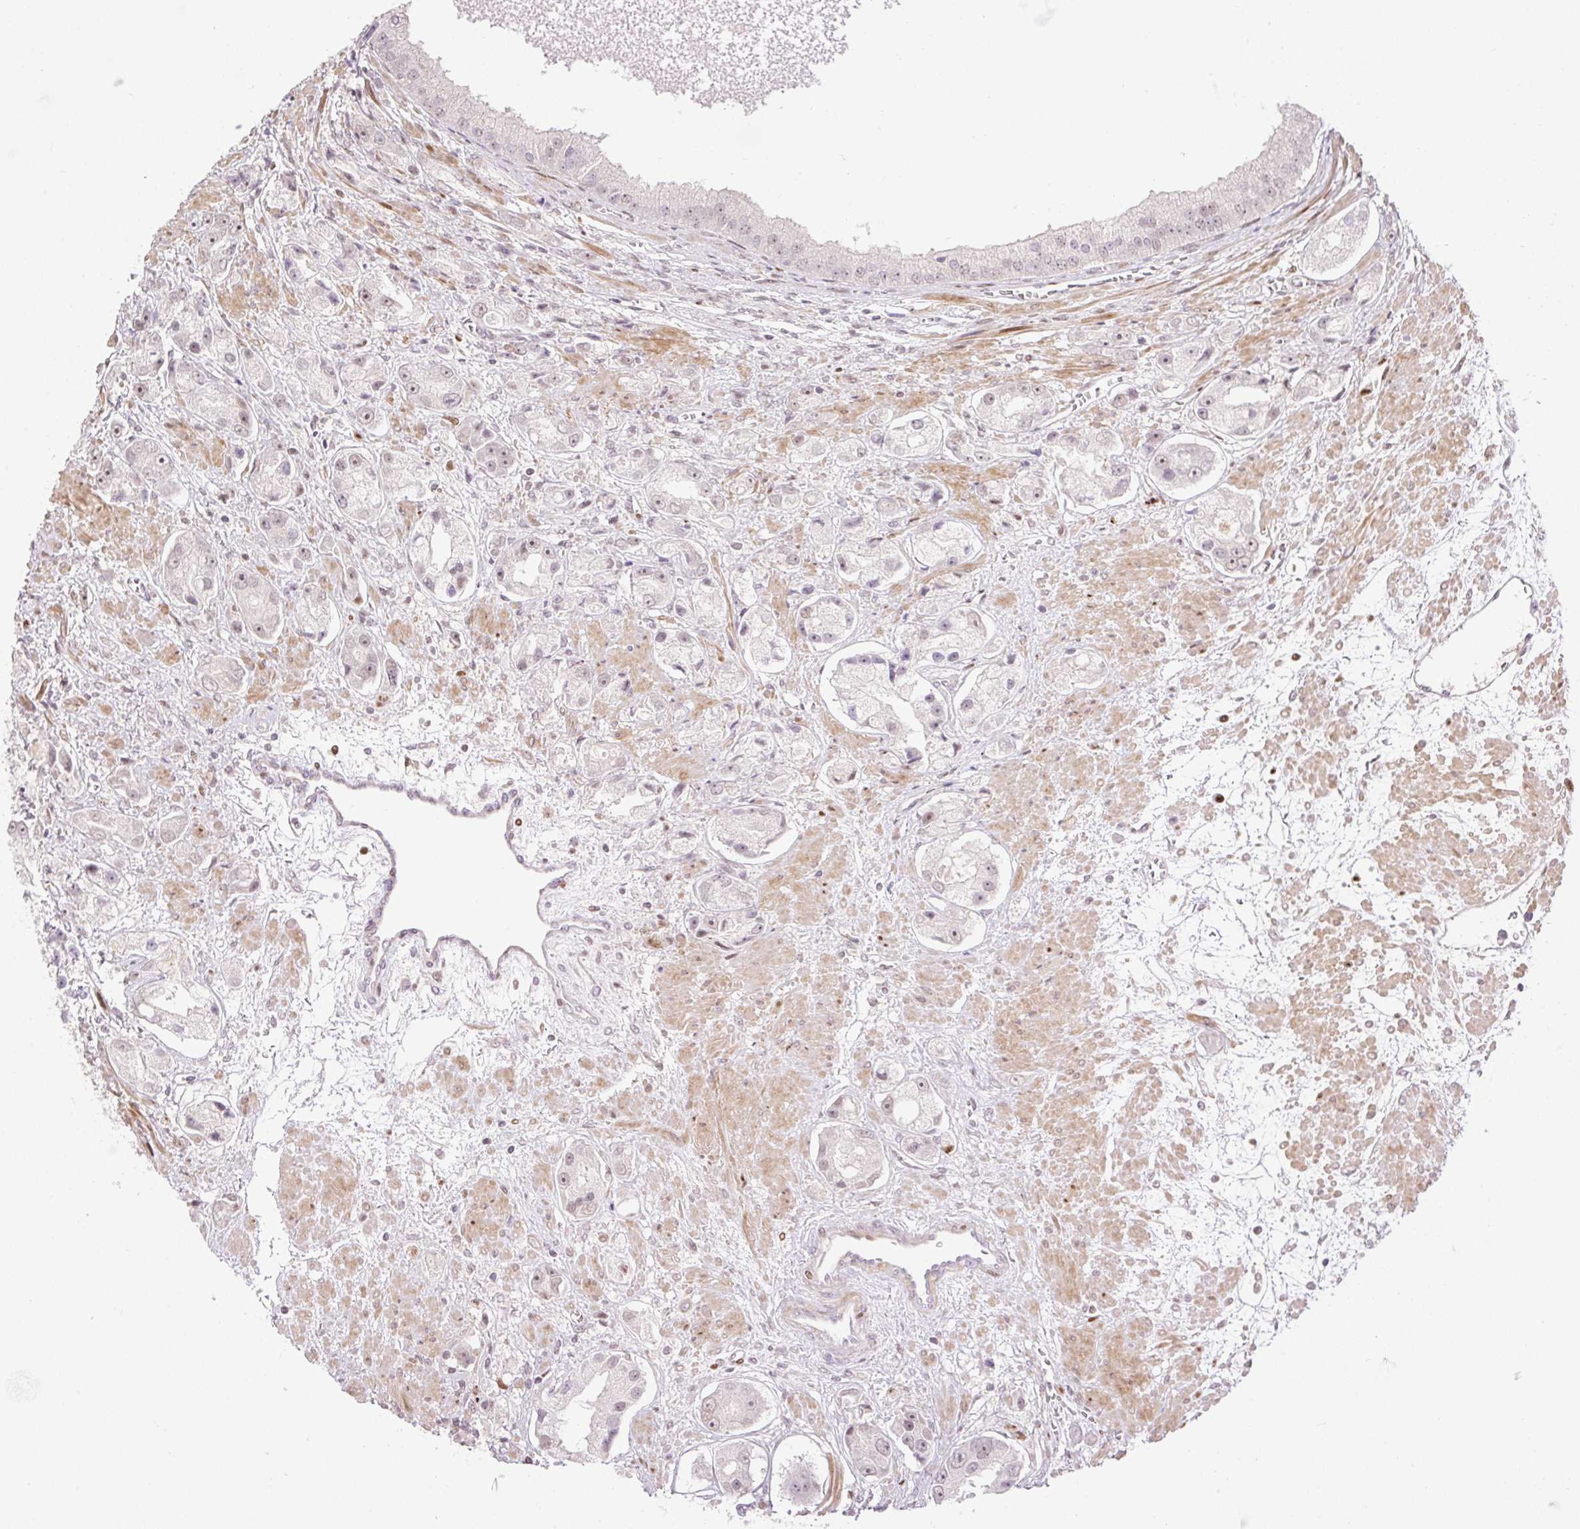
{"staining": {"intensity": "weak", "quantity": "25%-75%", "location": "nuclear"}, "tissue": "prostate cancer", "cell_type": "Tumor cells", "image_type": "cancer", "snomed": [{"axis": "morphology", "description": "Adenocarcinoma, High grade"}, {"axis": "topography", "description": "Prostate"}], "caption": "Tumor cells reveal low levels of weak nuclear positivity in approximately 25%-75% of cells in prostate high-grade adenocarcinoma.", "gene": "RIPPLY3", "patient": {"sex": "male", "age": 67}}